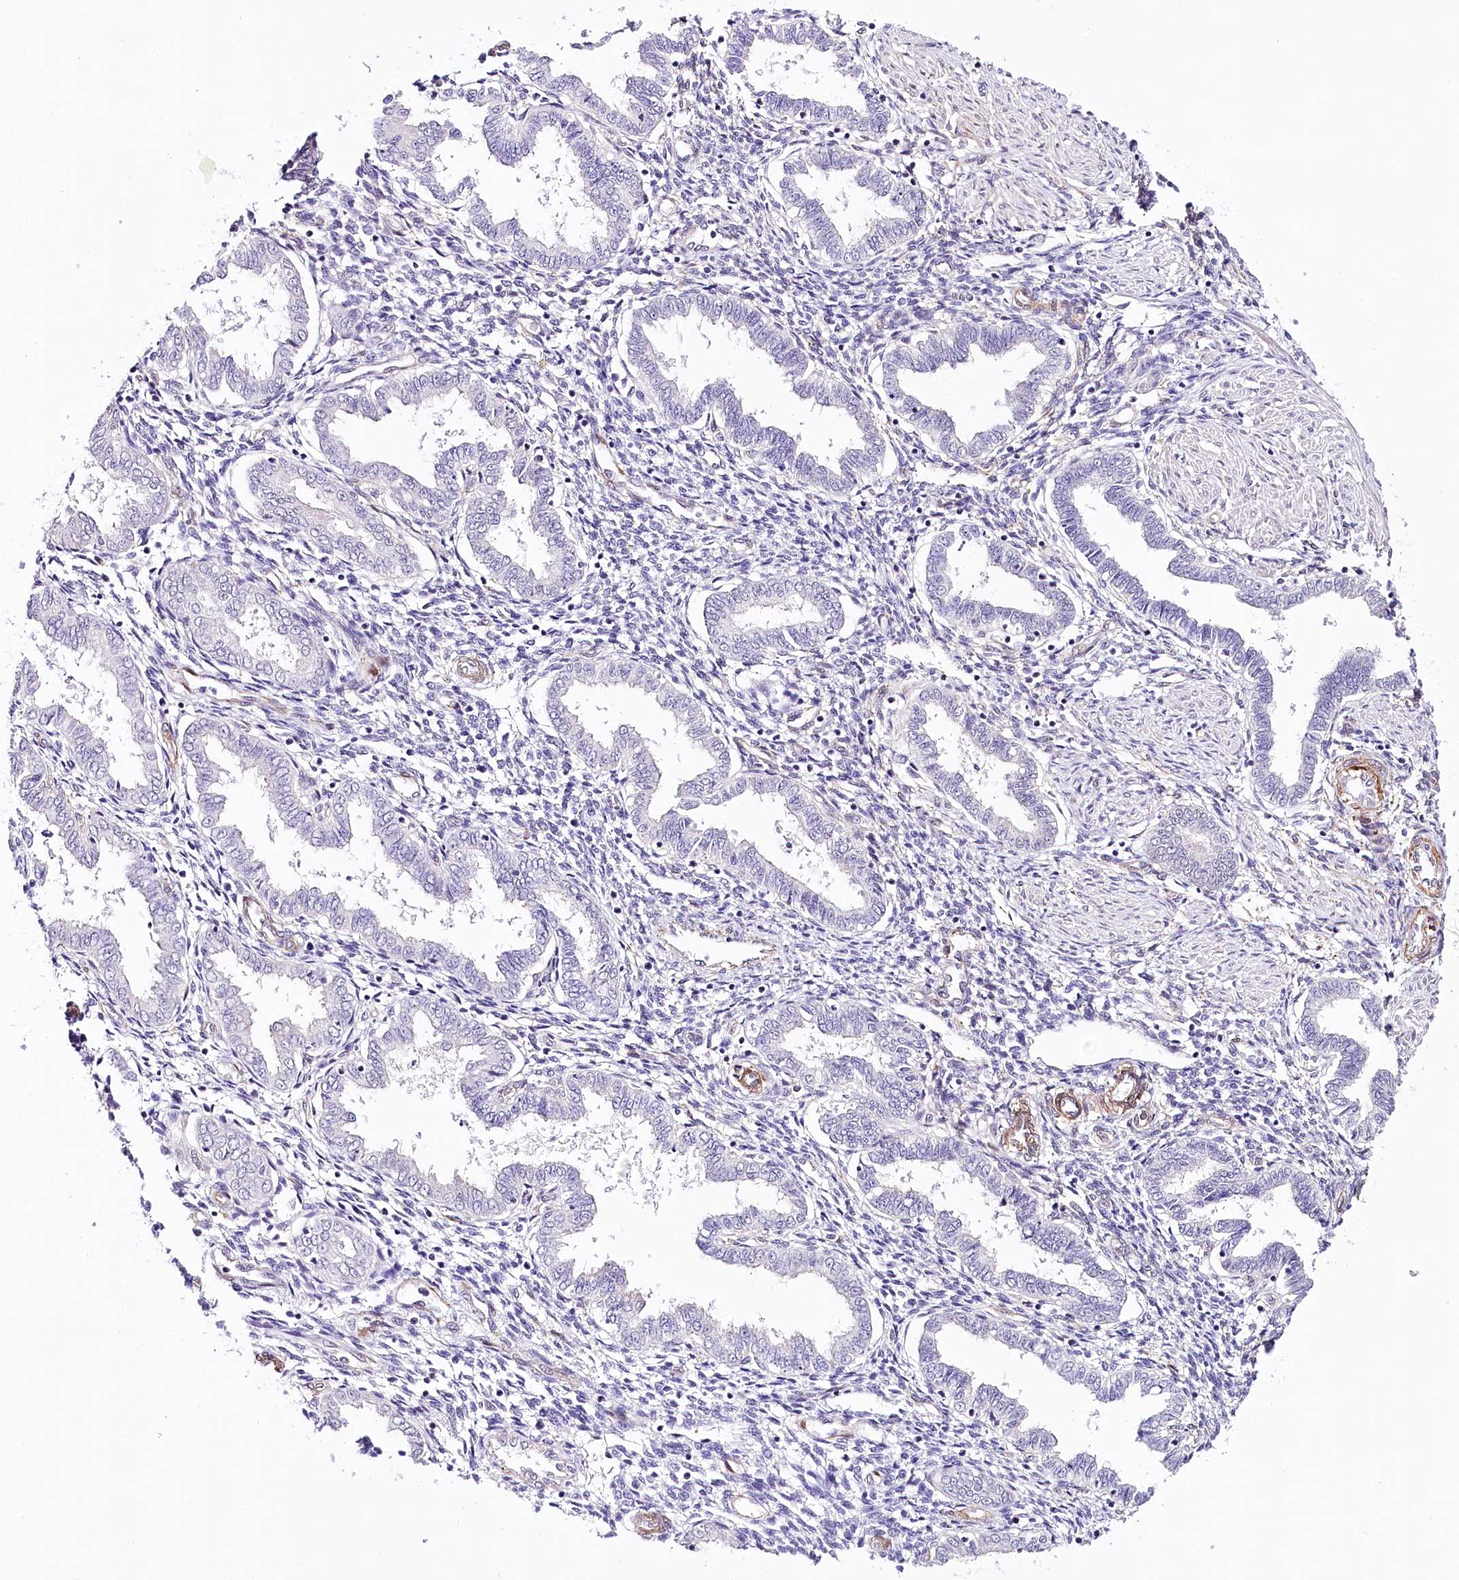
{"staining": {"intensity": "moderate", "quantity": "<25%", "location": "nuclear"}, "tissue": "endometrium", "cell_type": "Cells in endometrial stroma", "image_type": "normal", "snomed": [{"axis": "morphology", "description": "Normal tissue, NOS"}, {"axis": "topography", "description": "Endometrium"}], "caption": "Immunohistochemical staining of normal endometrium displays <25% levels of moderate nuclear protein positivity in approximately <25% of cells in endometrial stroma.", "gene": "PPP2R5B", "patient": {"sex": "female", "age": 33}}